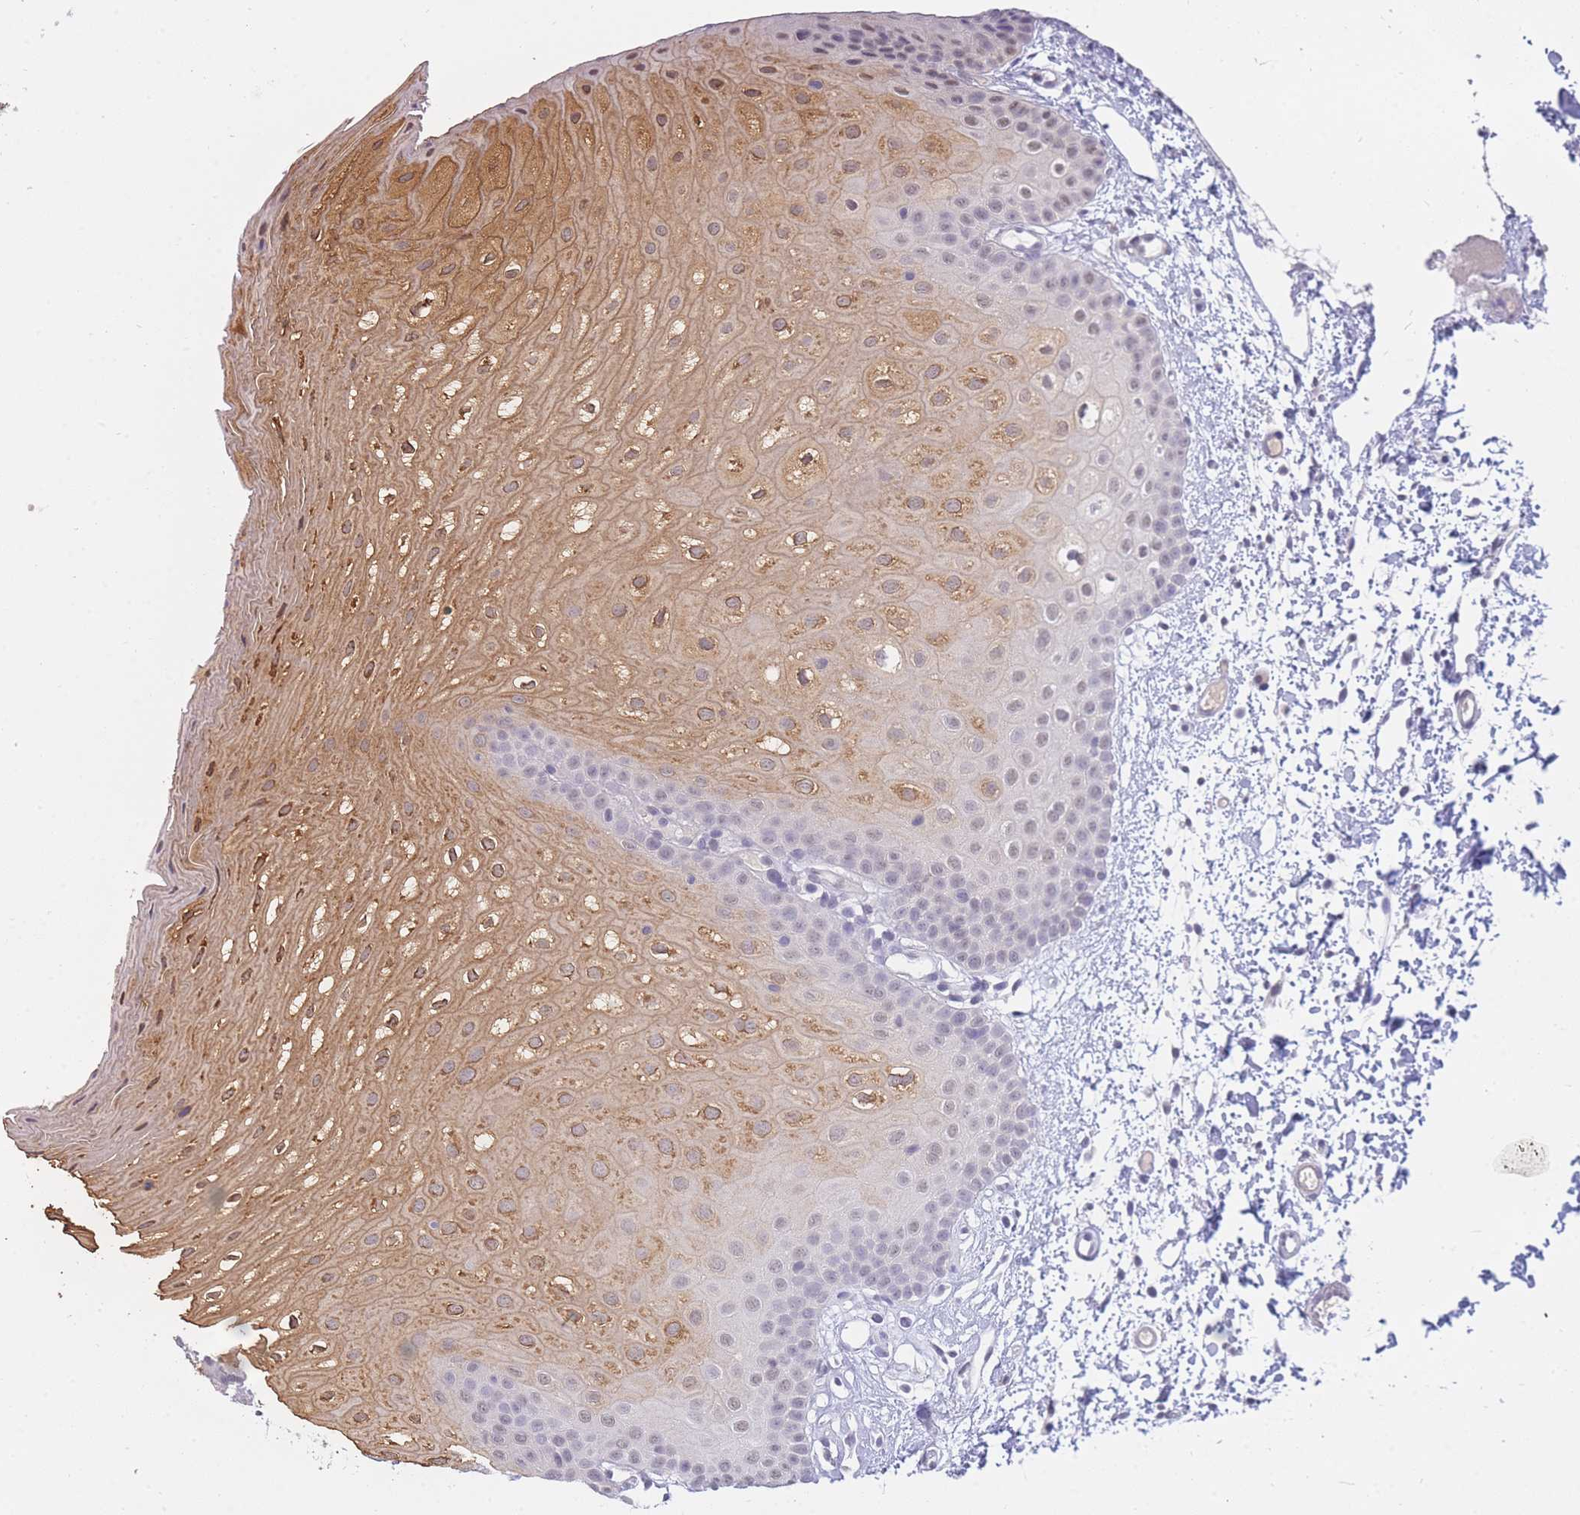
{"staining": {"intensity": "moderate", "quantity": "25%-75%", "location": "cytoplasmic/membranous,nuclear"}, "tissue": "oral mucosa", "cell_type": "Squamous epithelial cells", "image_type": "normal", "snomed": [{"axis": "morphology", "description": "Normal tissue, NOS"}, {"axis": "topography", "description": "Oral tissue"}], "caption": "Oral mucosa stained with DAB immunohistochemistry (IHC) displays medium levels of moderate cytoplasmic/membranous,nuclear staining in about 25%-75% of squamous epithelial cells. (Stains: DAB (3,3'-diaminobenzidine) in brown, nuclei in blue, Microscopy: brightfield microscopy at high magnification).", "gene": "GOLGA6L1", "patient": {"sex": "female", "age": 67}}